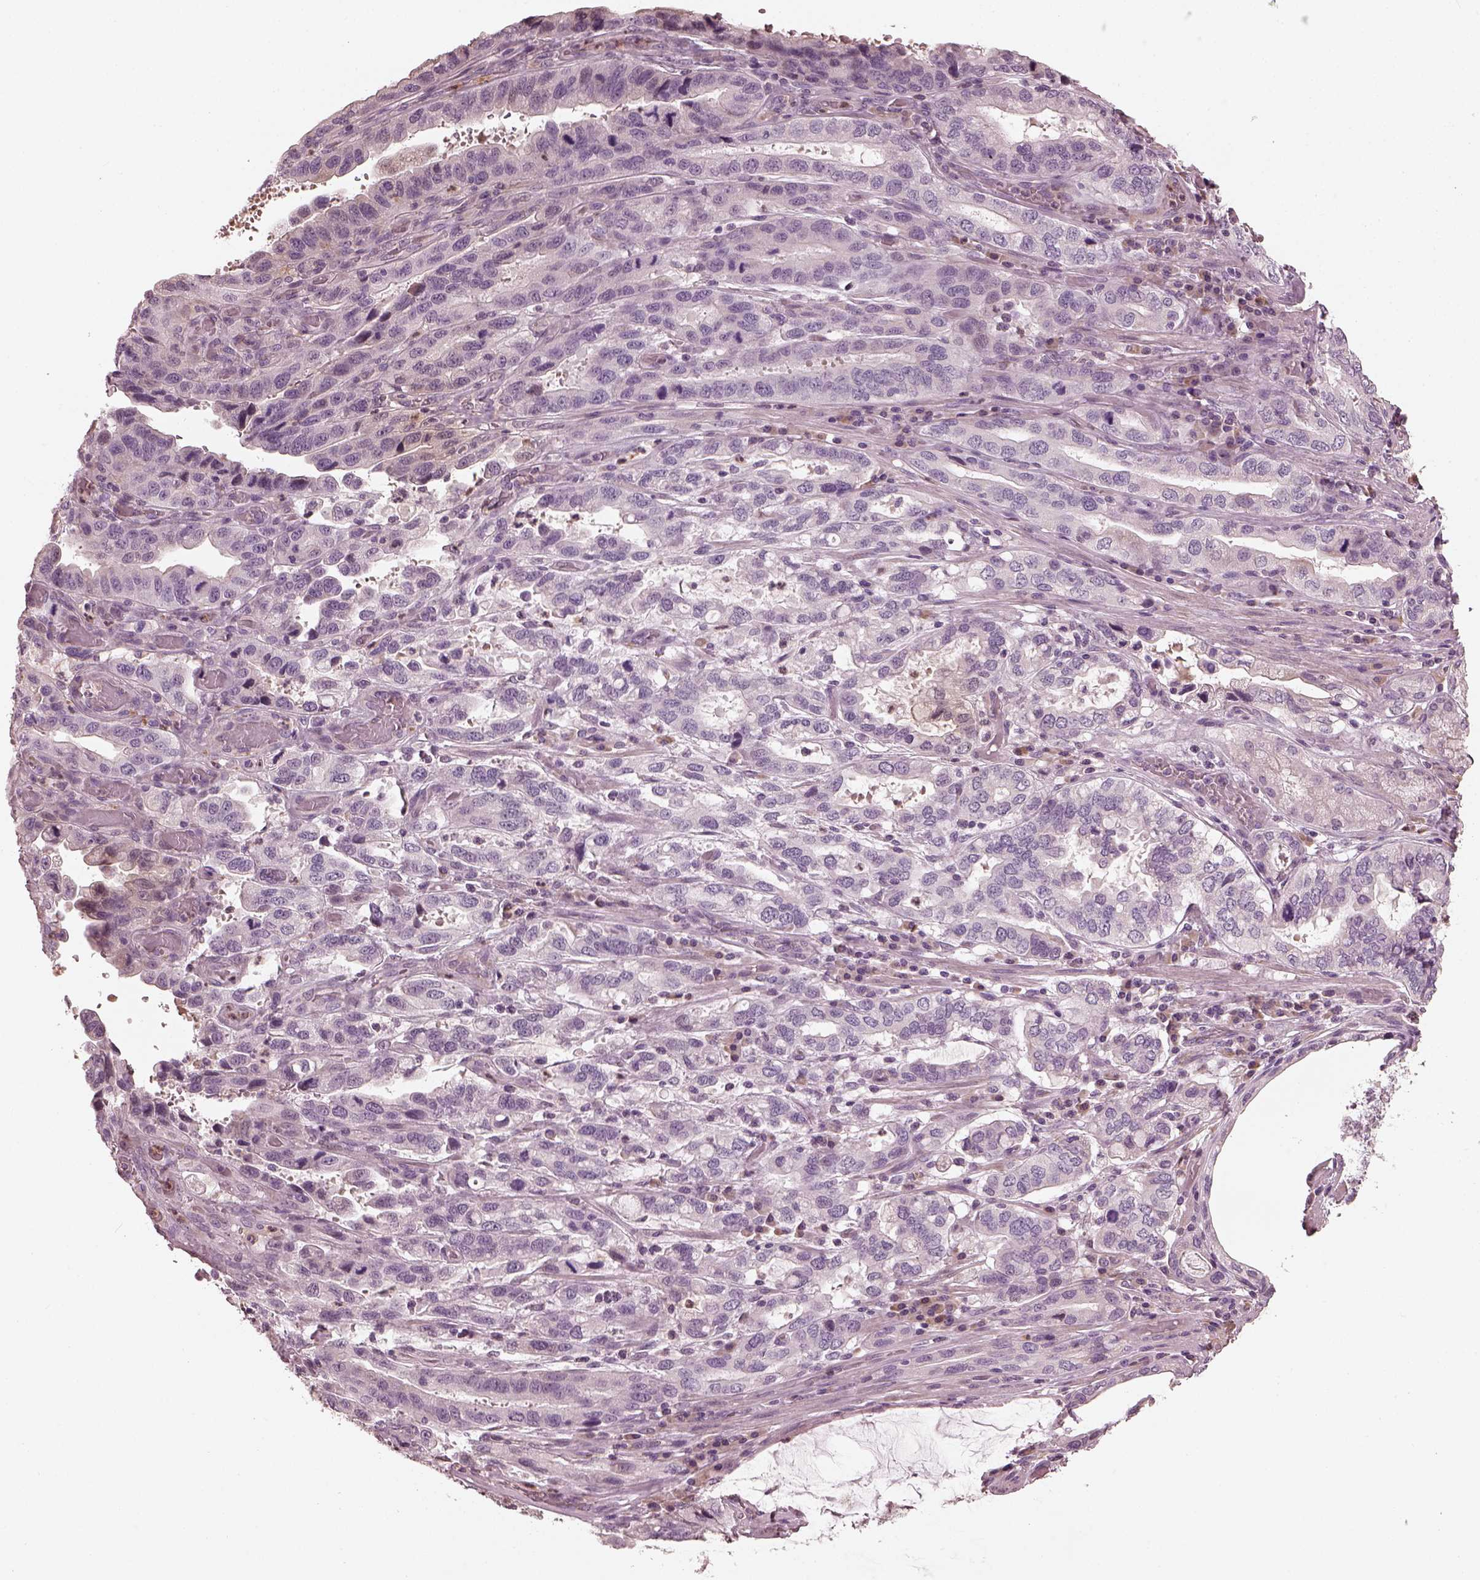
{"staining": {"intensity": "negative", "quantity": "none", "location": "none"}, "tissue": "stomach cancer", "cell_type": "Tumor cells", "image_type": "cancer", "snomed": [{"axis": "morphology", "description": "Adenocarcinoma, NOS"}, {"axis": "topography", "description": "Stomach, lower"}], "caption": "This is an immunohistochemistry (IHC) micrograph of stomach cancer. There is no positivity in tumor cells.", "gene": "OPTC", "patient": {"sex": "female", "age": 76}}